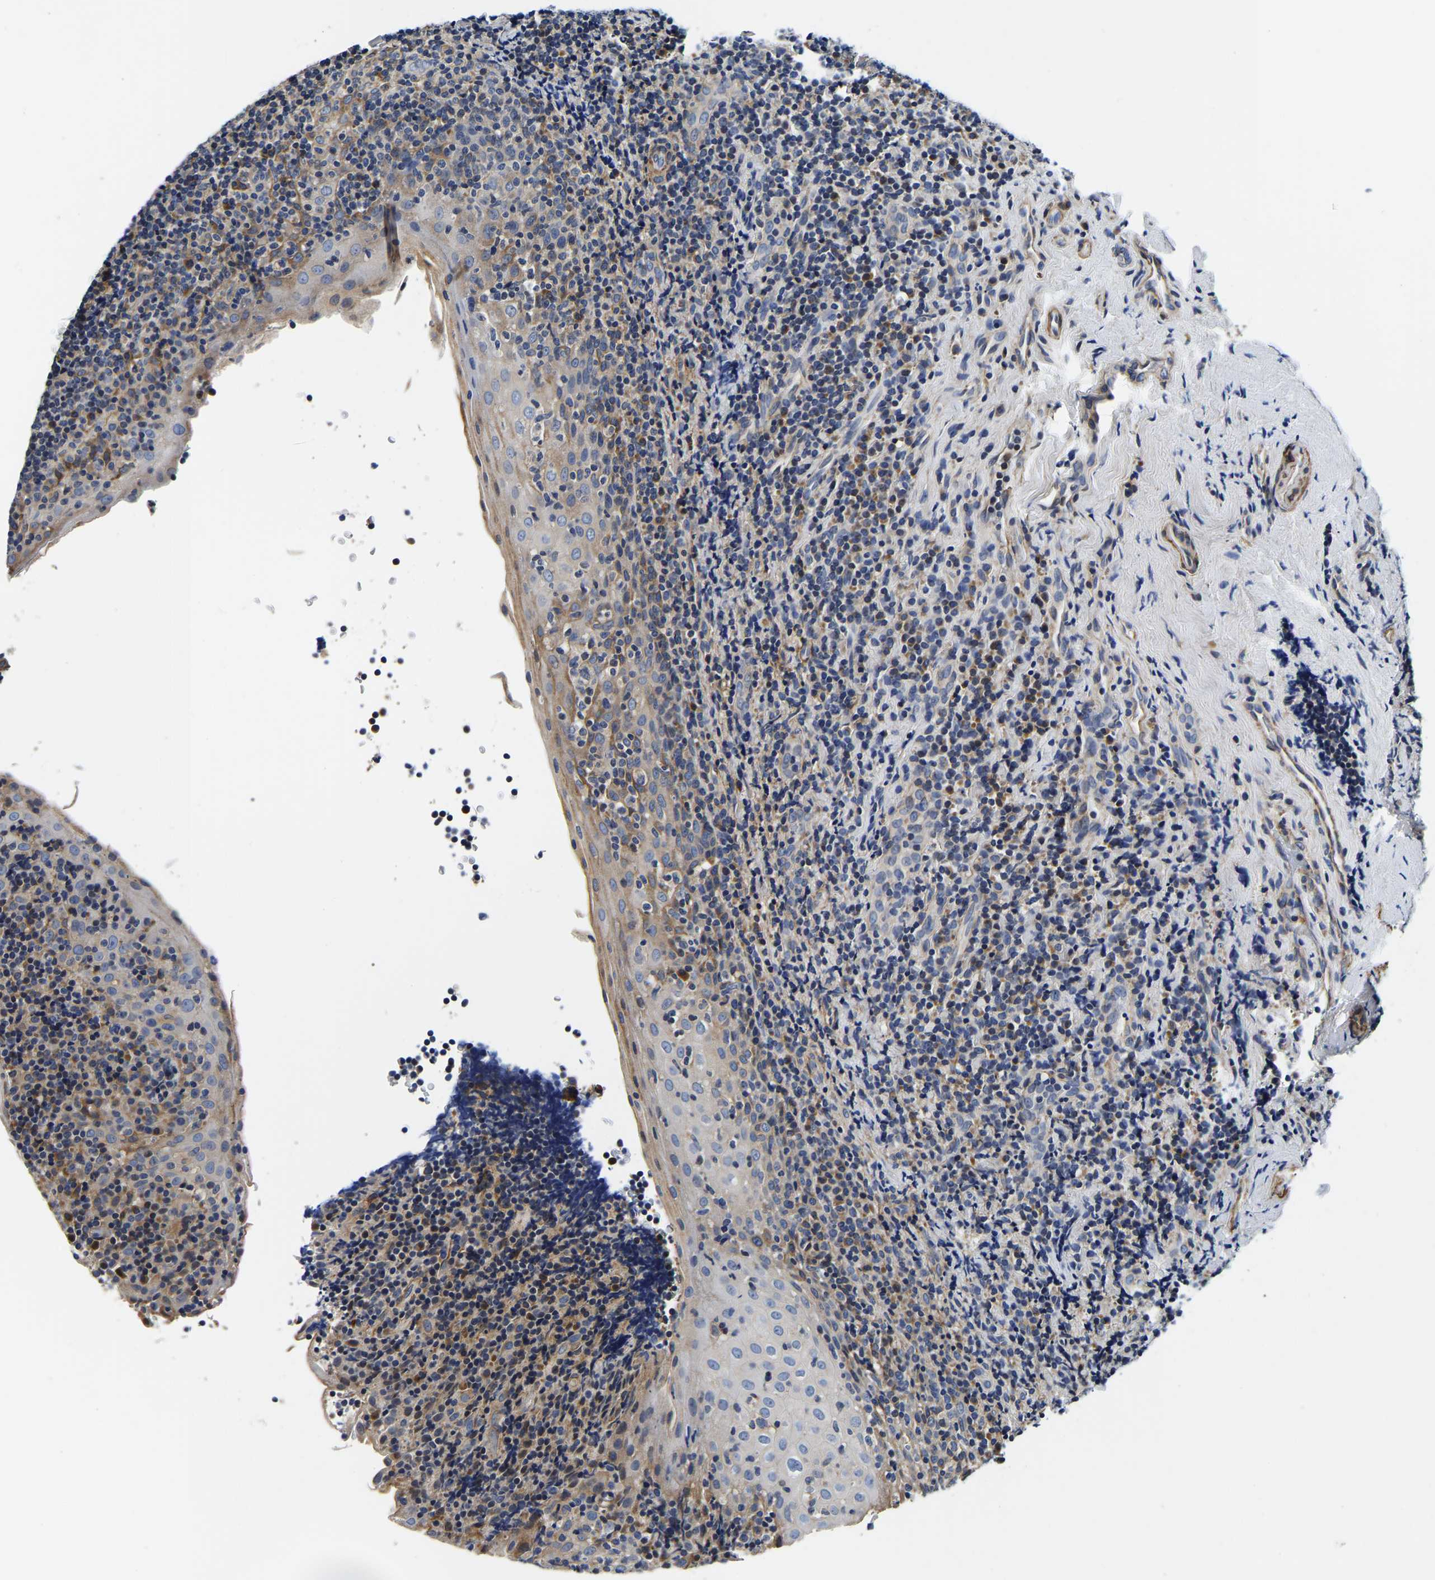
{"staining": {"intensity": "weak", "quantity": "25%-75%", "location": "cytoplasmic/membranous"}, "tissue": "tonsil", "cell_type": "Germinal center cells", "image_type": "normal", "snomed": [{"axis": "morphology", "description": "Normal tissue, NOS"}, {"axis": "topography", "description": "Tonsil"}], "caption": "Immunohistochemical staining of unremarkable tonsil demonstrates 25%-75% levels of weak cytoplasmic/membranous protein expression in approximately 25%-75% of germinal center cells.", "gene": "KCTD17", "patient": {"sex": "male", "age": 37}}